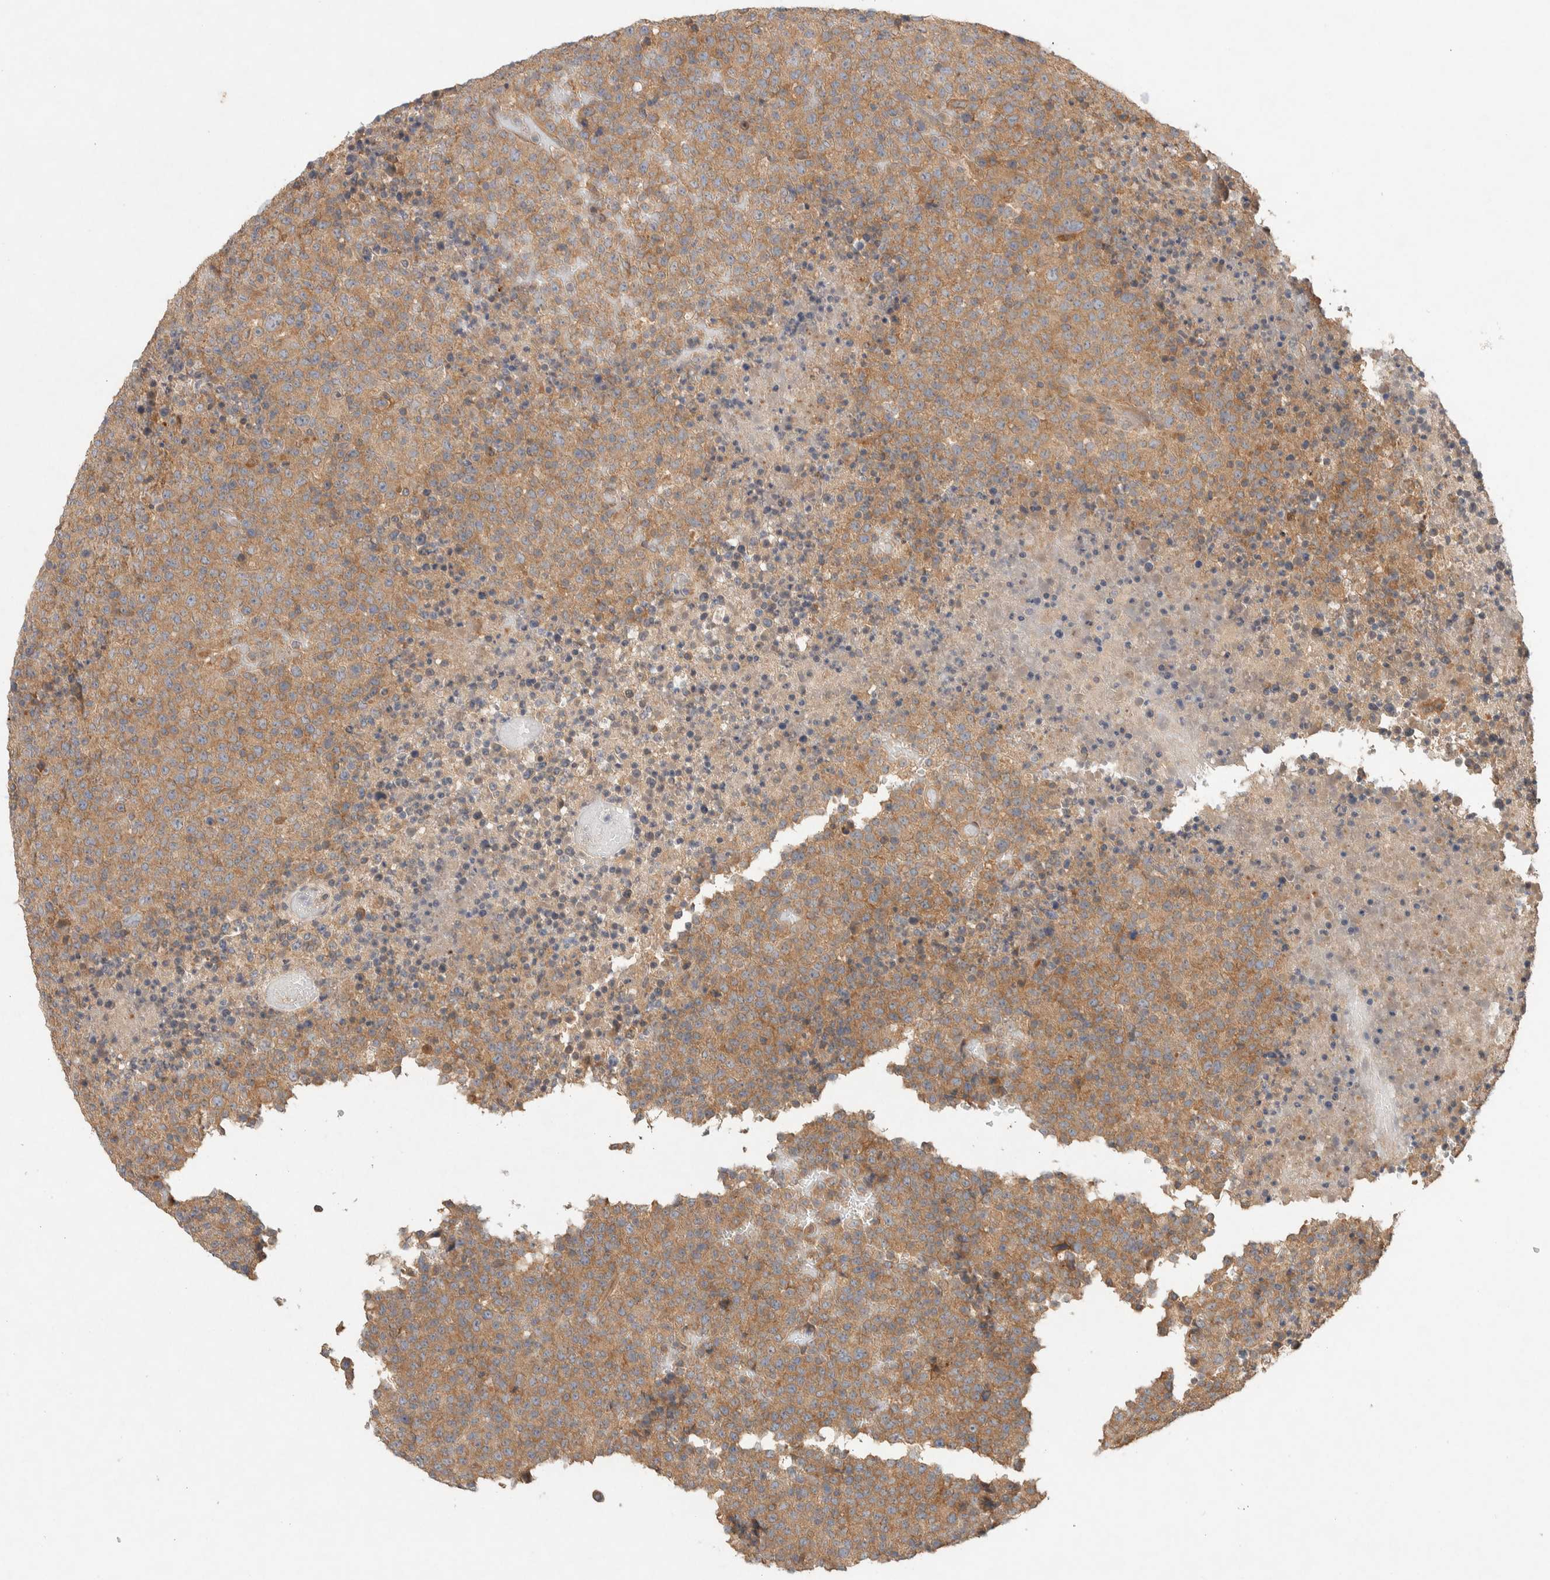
{"staining": {"intensity": "weak", "quantity": ">75%", "location": "cytoplasmic/membranous"}, "tissue": "lymphoma", "cell_type": "Tumor cells", "image_type": "cancer", "snomed": [{"axis": "morphology", "description": "Malignant lymphoma, non-Hodgkin's type, High grade"}, {"axis": "topography", "description": "Lymph node"}], "caption": "Human high-grade malignant lymphoma, non-Hodgkin's type stained with a protein marker displays weak staining in tumor cells.", "gene": "PXK", "patient": {"sex": "male", "age": 13}}